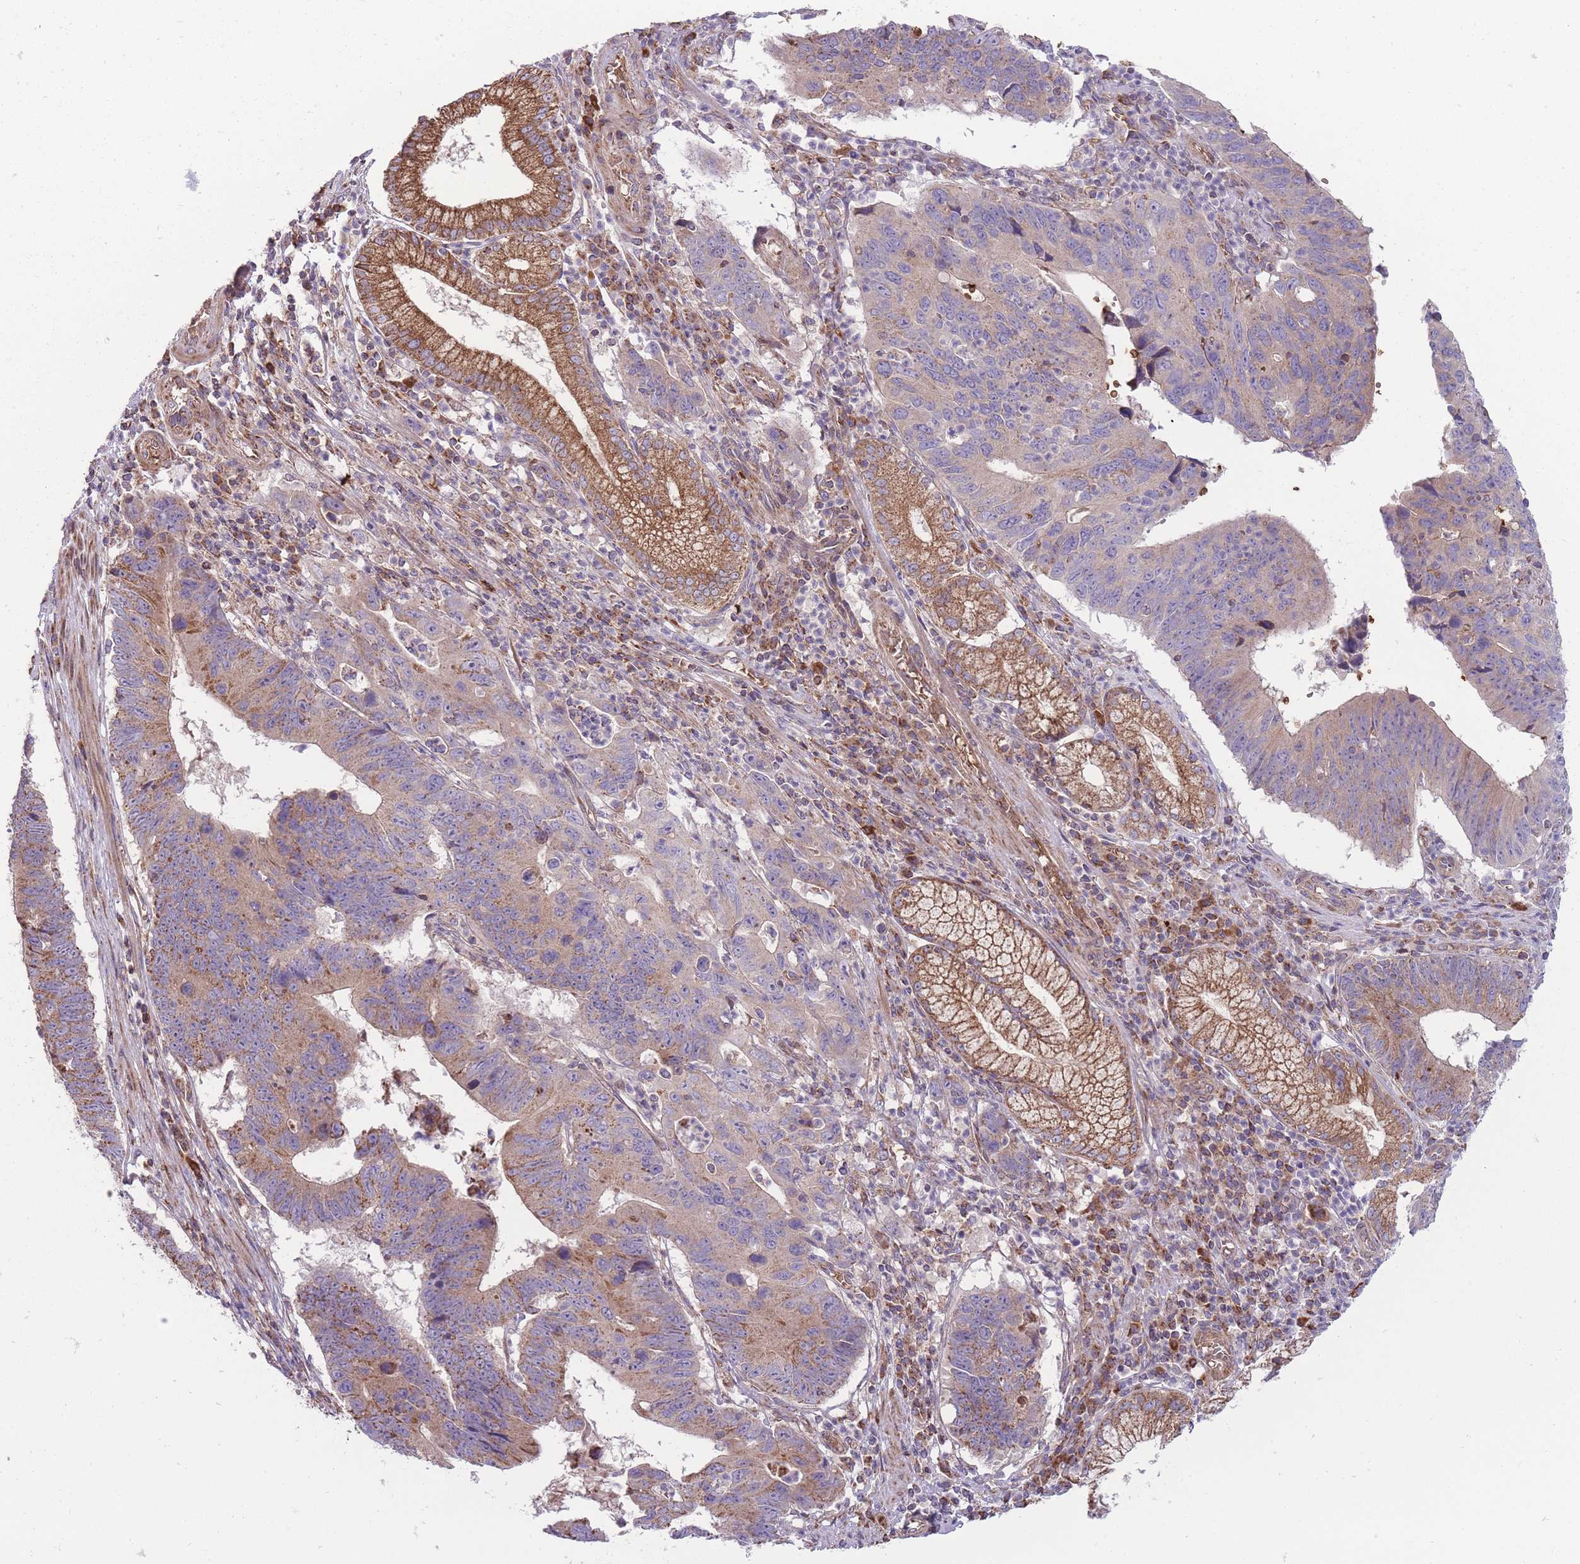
{"staining": {"intensity": "moderate", "quantity": "25%-75%", "location": "cytoplasmic/membranous"}, "tissue": "stomach cancer", "cell_type": "Tumor cells", "image_type": "cancer", "snomed": [{"axis": "morphology", "description": "Adenocarcinoma, NOS"}, {"axis": "topography", "description": "Stomach"}], "caption": "IHC histopathology image of neoplastic tissue: human stomach cancer (adenocarcinoma) stained using immunohistochemistry (IHC) exhibits medium levels of moderate protein expression localized specifically in the cytoplasmic/membranous of tumor cells, appearing as a cytoplasmic/membranous brown color.", "gene": "ANKRD10", "patient": {"sex": "male", "age": 59}}